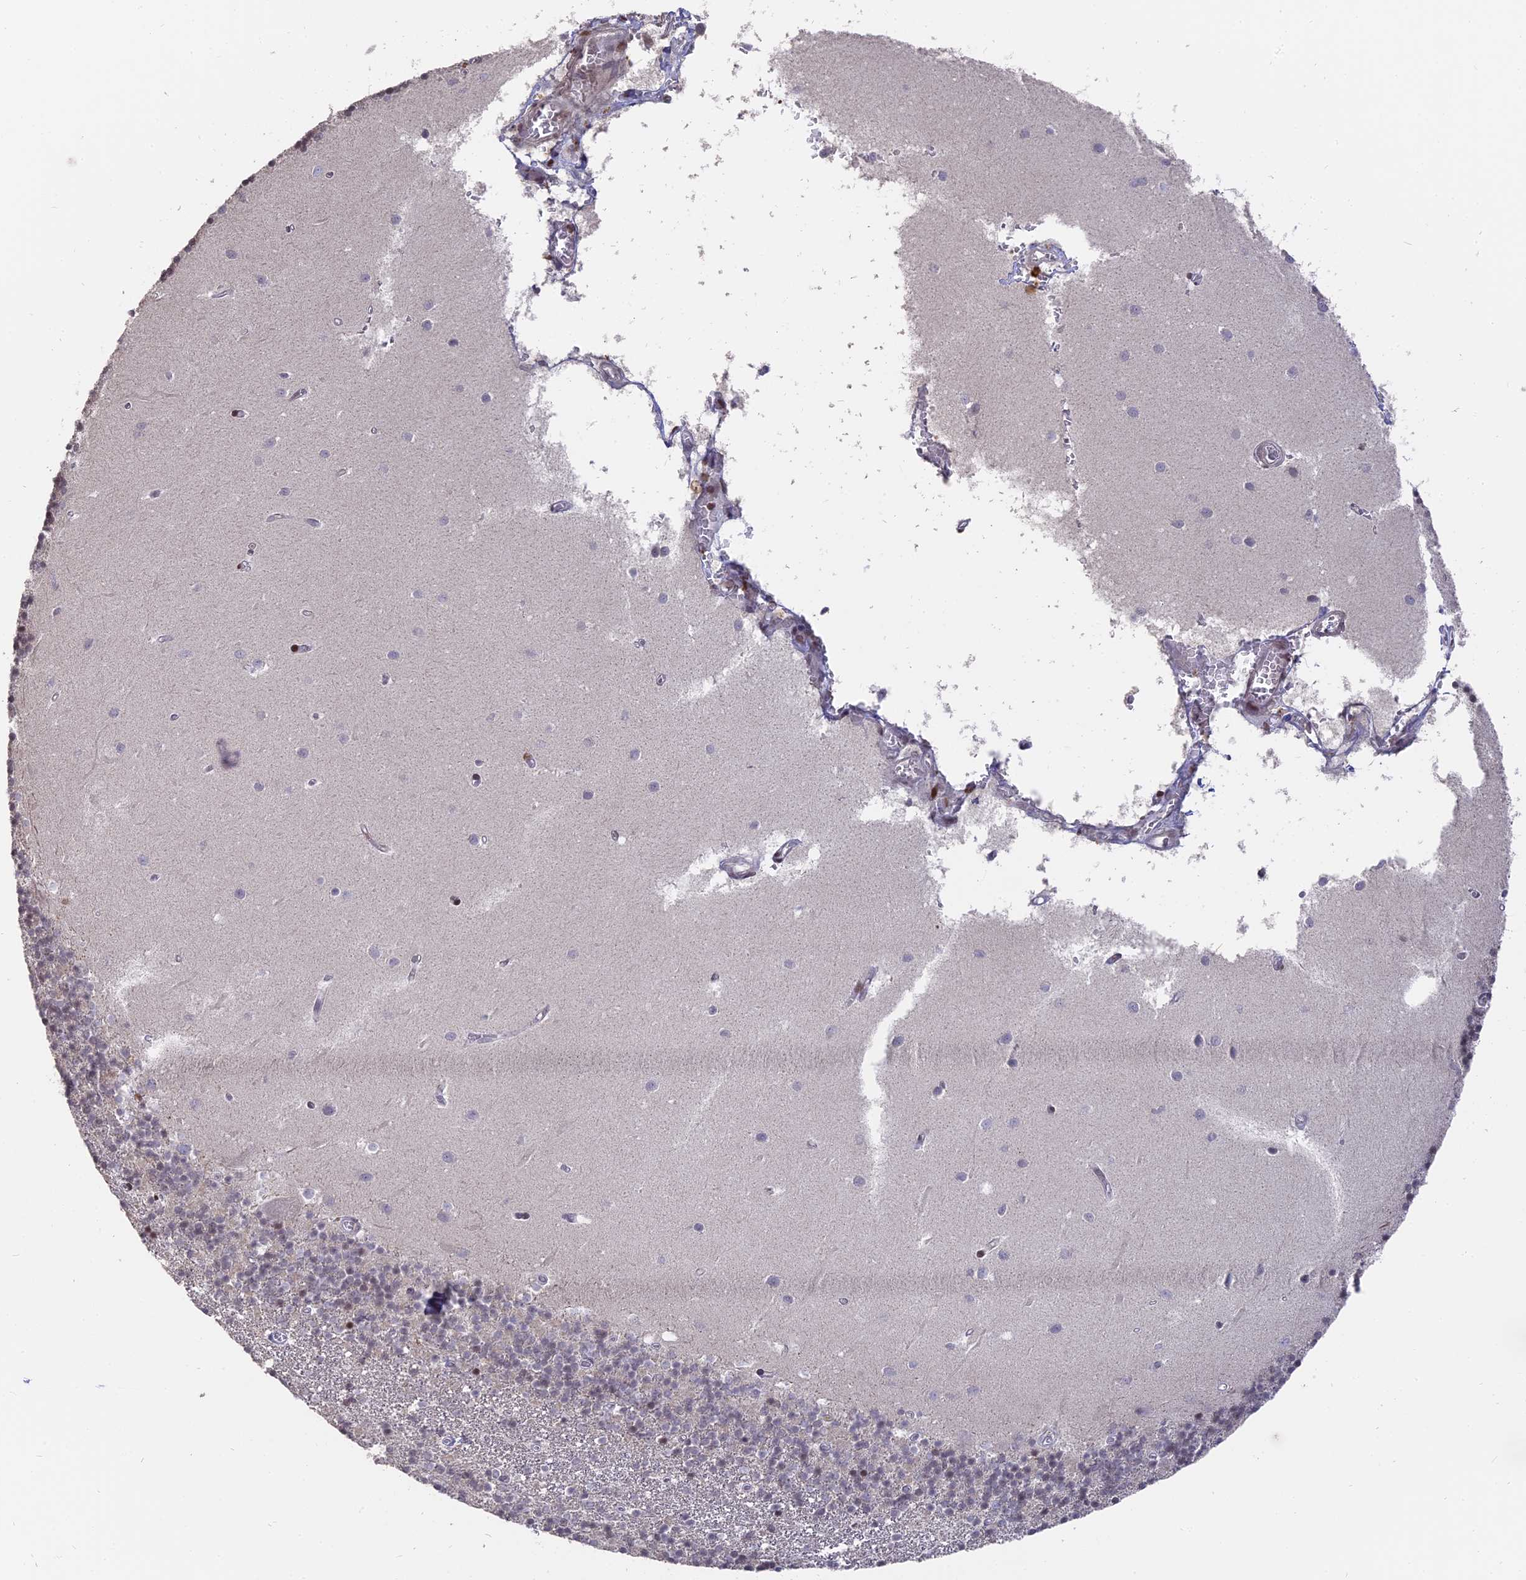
{"staining": {"intensity": "negative", "quantity": "none", "location": "none"}, "tissue": "cerebellum", "cell_type": "Cells in granular layer", "image_type": "normal", "snomed": [{"axis": "morphology", "description": "Normal tissue, NOS"}, {"axis": "topography", "description": "Cerebellum"}], "caption": "IHC micrograph of normal cerebellum: cerebellum stained with DAB shows no significant protein expression in cells in granular layer.", "gene": "NR1H3", "patient": {"sex": "male", "age": 54}}